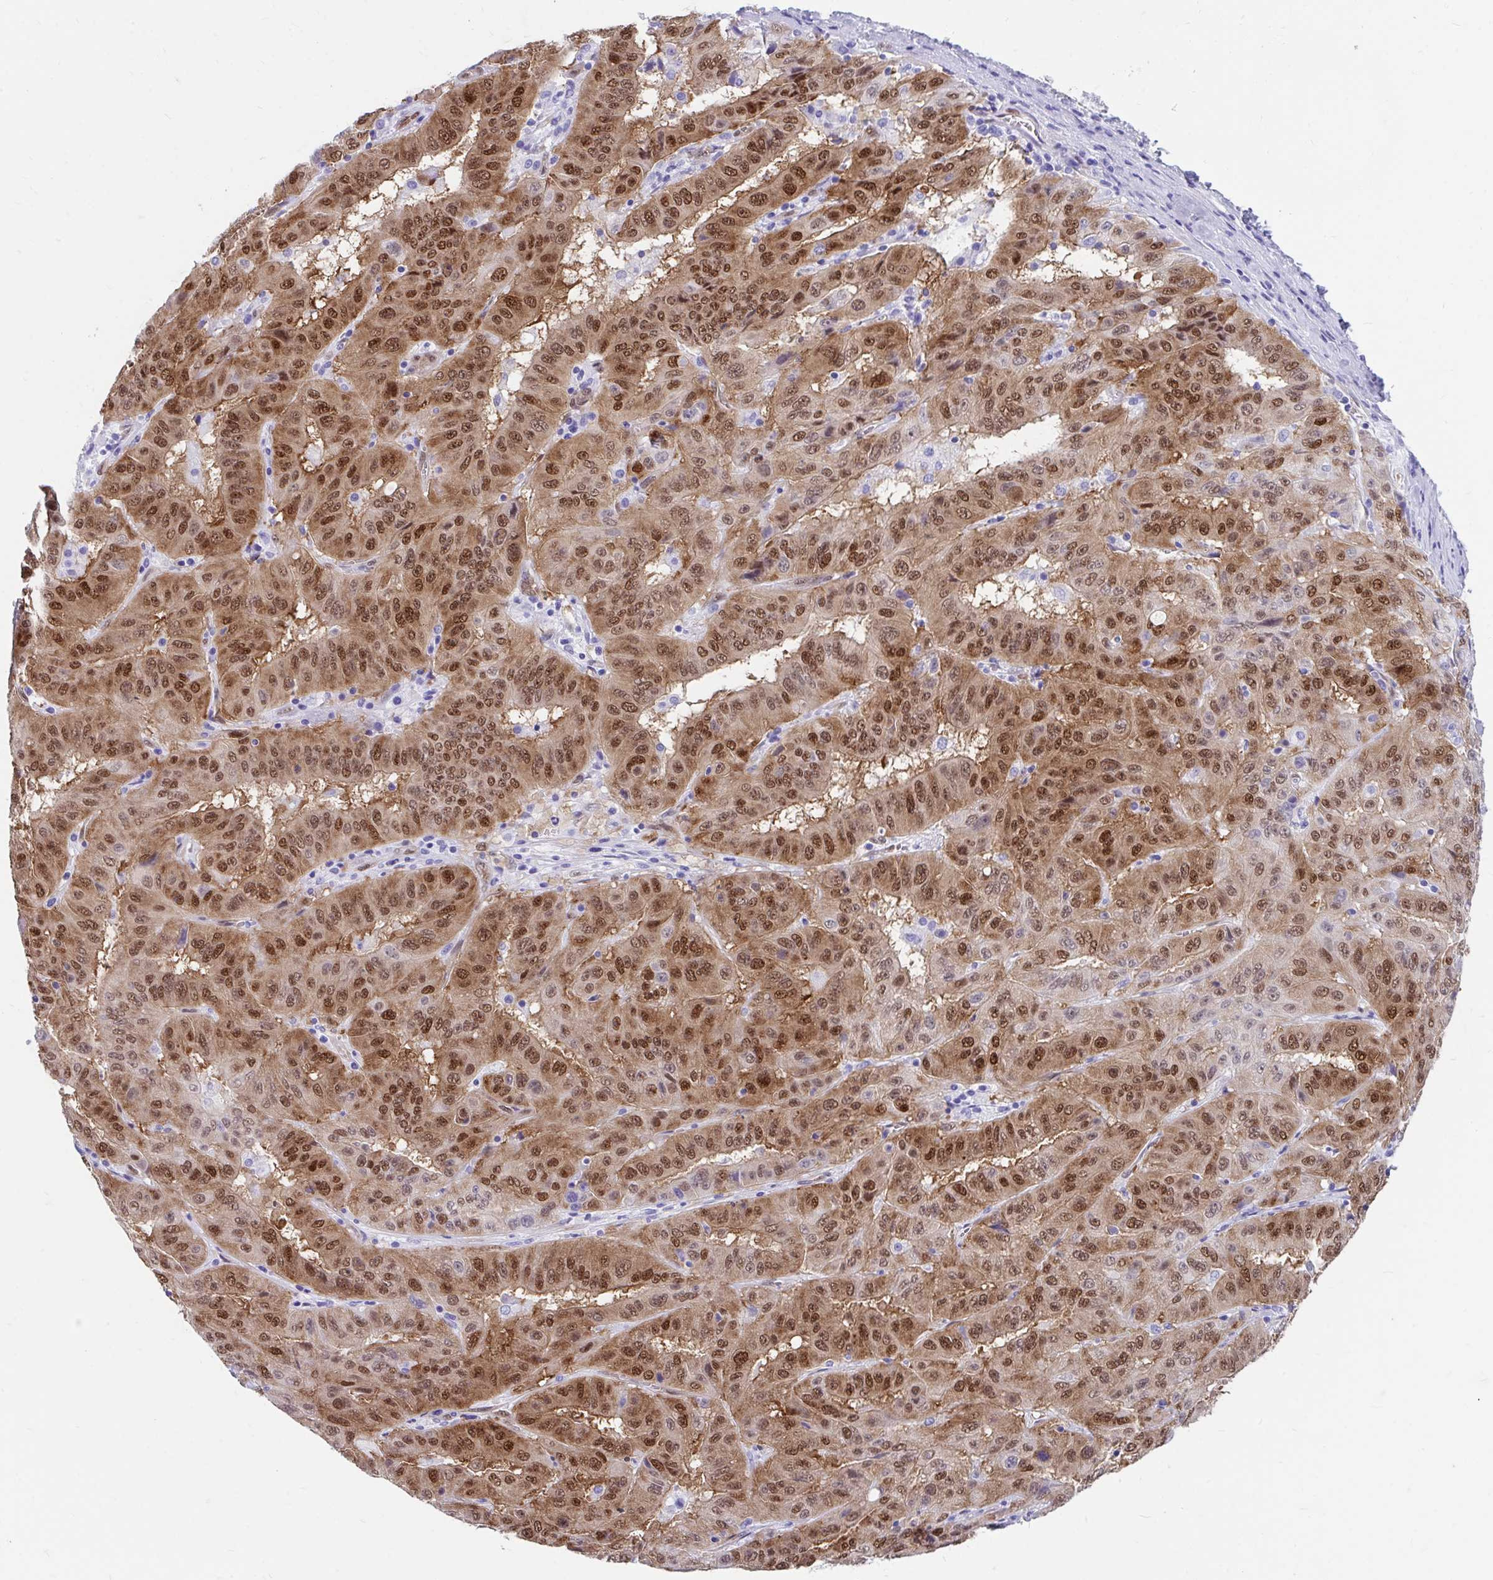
{"staining": {"intensity": "moderate", "quantity": ">75%", "location": "cytoplasmic/membranous,nuclear"}, "tissue": "pancreatic cancer", "cell_type": "Tumor cells", "image_type": "cancer", "snomed": [{"axis": "morphology", "description": "Adenocarcinoma, NOS"}, {"axis": "topography", "description": "Pancreas"}], "caption": "Immunohistochemical staining of pancreatic cancer (adenocarcinoma) exhibits moderate cytoplasmic/membranous and nuclear protein staining in about >75% of tumor cells. (DAB (3,3'-diaminobenzidine) IHC, brown staining for protein, blue staining for nuclei).", "gene": "RBPMS", "patient": {"sex": "male", "age": 63}}